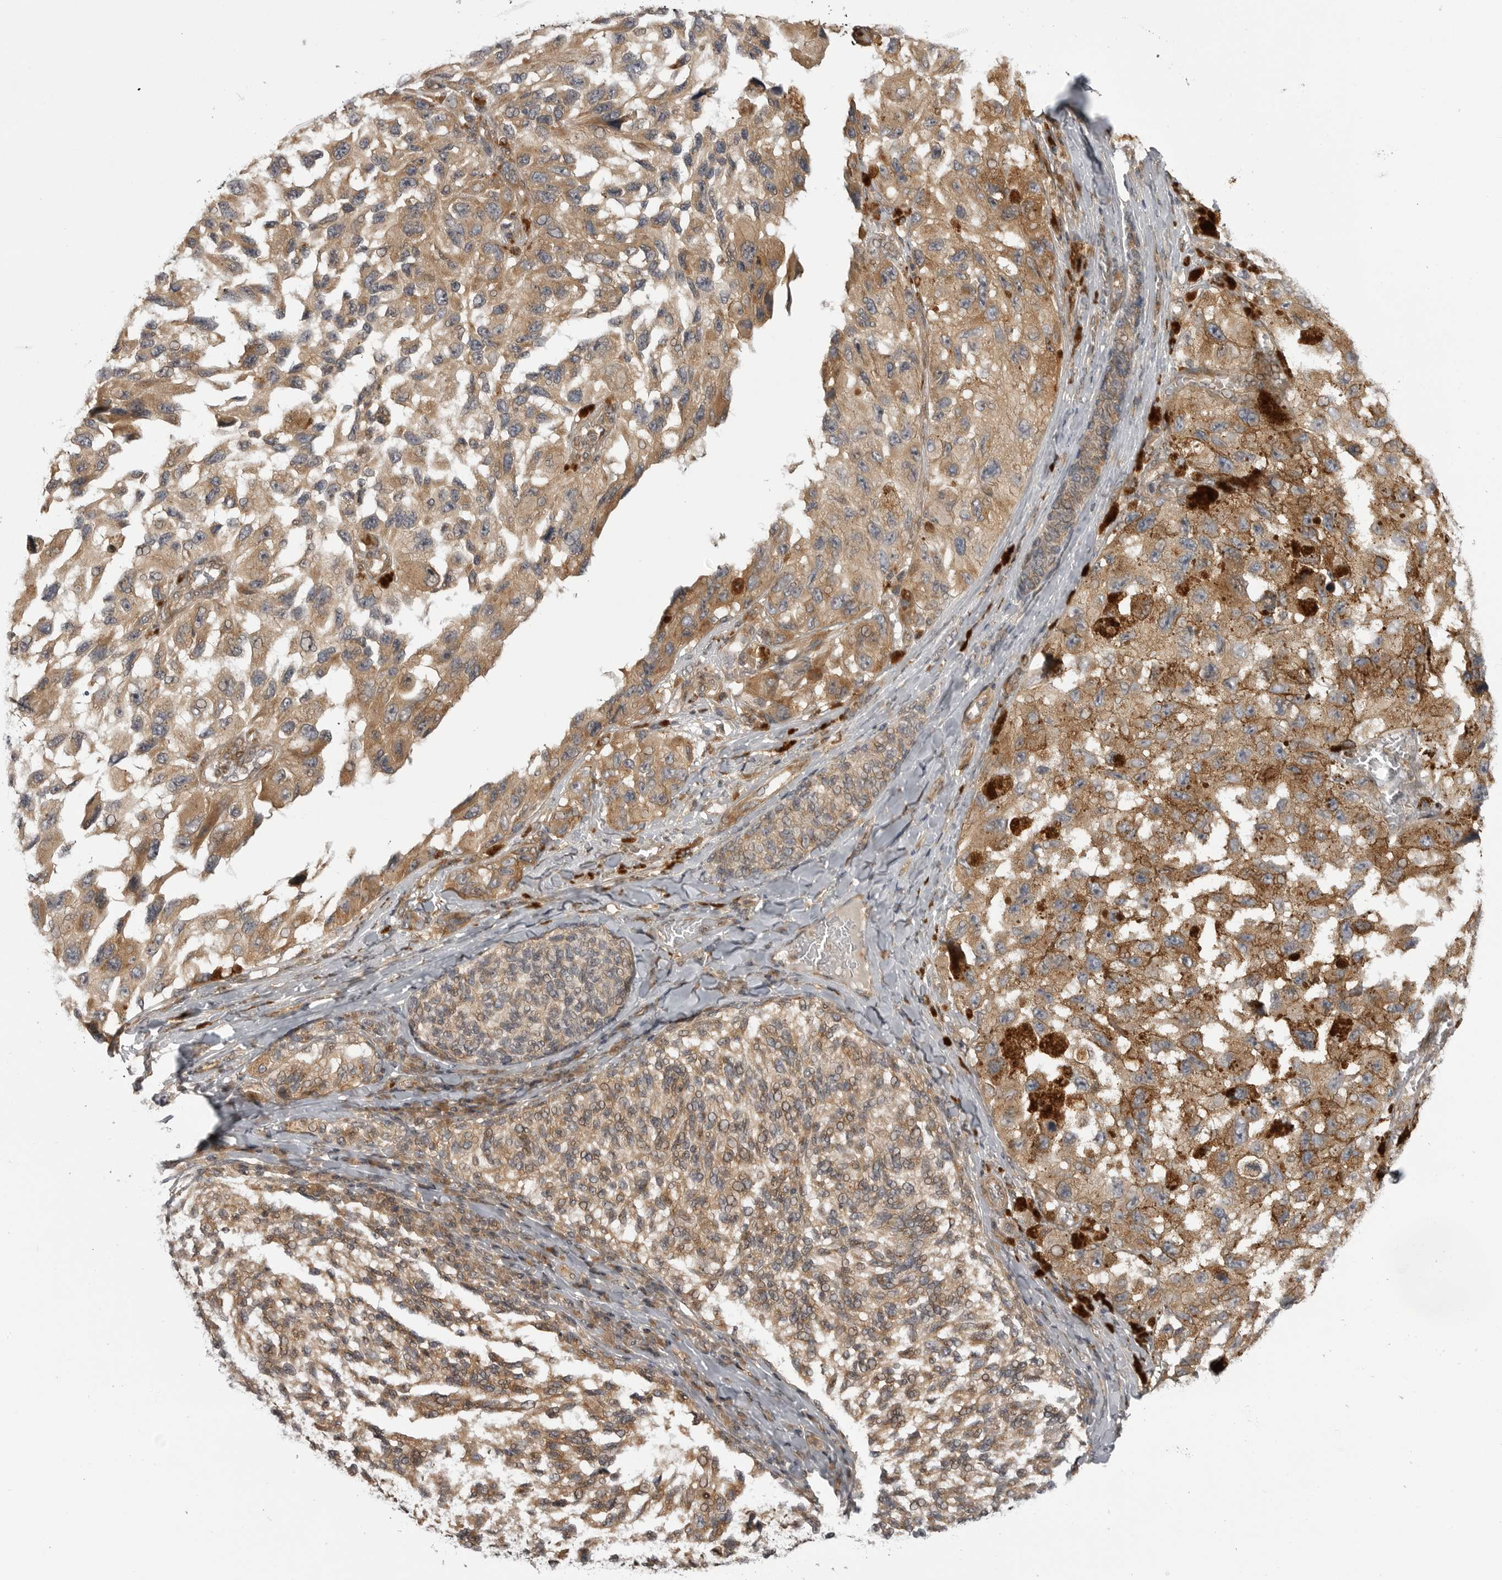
{"staining": {"intensity": "moderate", "quantity": ">75%", "location": "cytoplasmic/membranous"}, "tissue": "melanoma", "cell_type": "Tumor cells", "image_type": "cancer", "snomed": [{"axis": "morphology", "description": "Malignant melanoma, NOS"}, {"axis": "topography", "description": "Skin"}], "caption": "Brown immunohistochemical staining in human malignant melanoma demonstrates moderate cytoplasmic/membranous positivity in approximately >75% of tumor cells. The staining is performed using DAB brown chromogen to label protein expression. The nuclei are counter-stained blue using hematoxylin.", "gene": "LRRC45", "patient": {"sex": "female", "age": 73}}